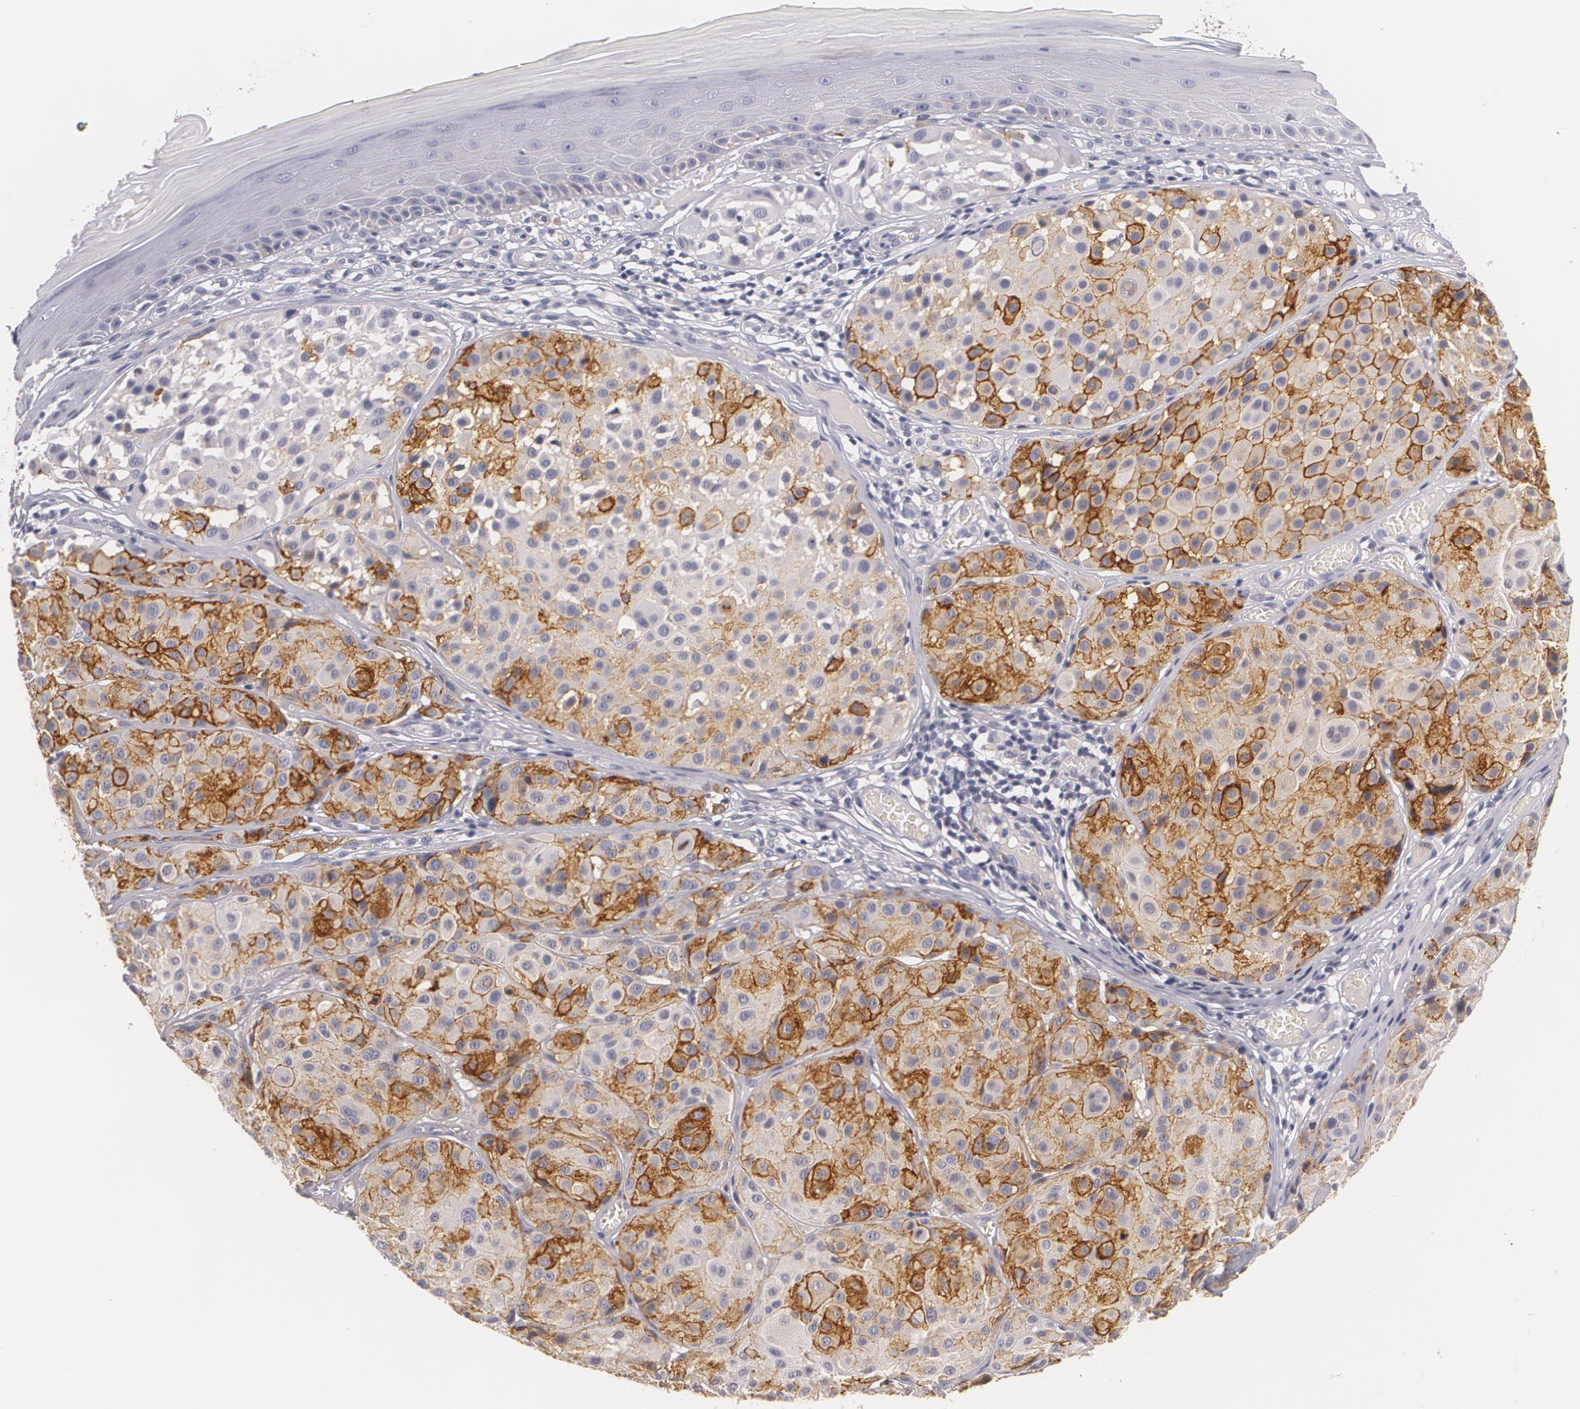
{"staining": {"intensity": "moderate", "quantity": "25%-75%", "location": "cytoplasmic/membranous"}, "tissue": "melanoma", "cell_type": "Tumor cells", "image_type": "cancer", "snomed": [{"axis": "morphology", "description": "Malignant melanoma, NOS"}, {"axis": "topography", "description": "Skin"}], "caption": "A brown stain labels moderate cytoplasmic/membranous positivity of a protein in human malignant melanoma tumor cells.", "gene": "NGFR", "patient": {"sex": "male", "age": 36}}